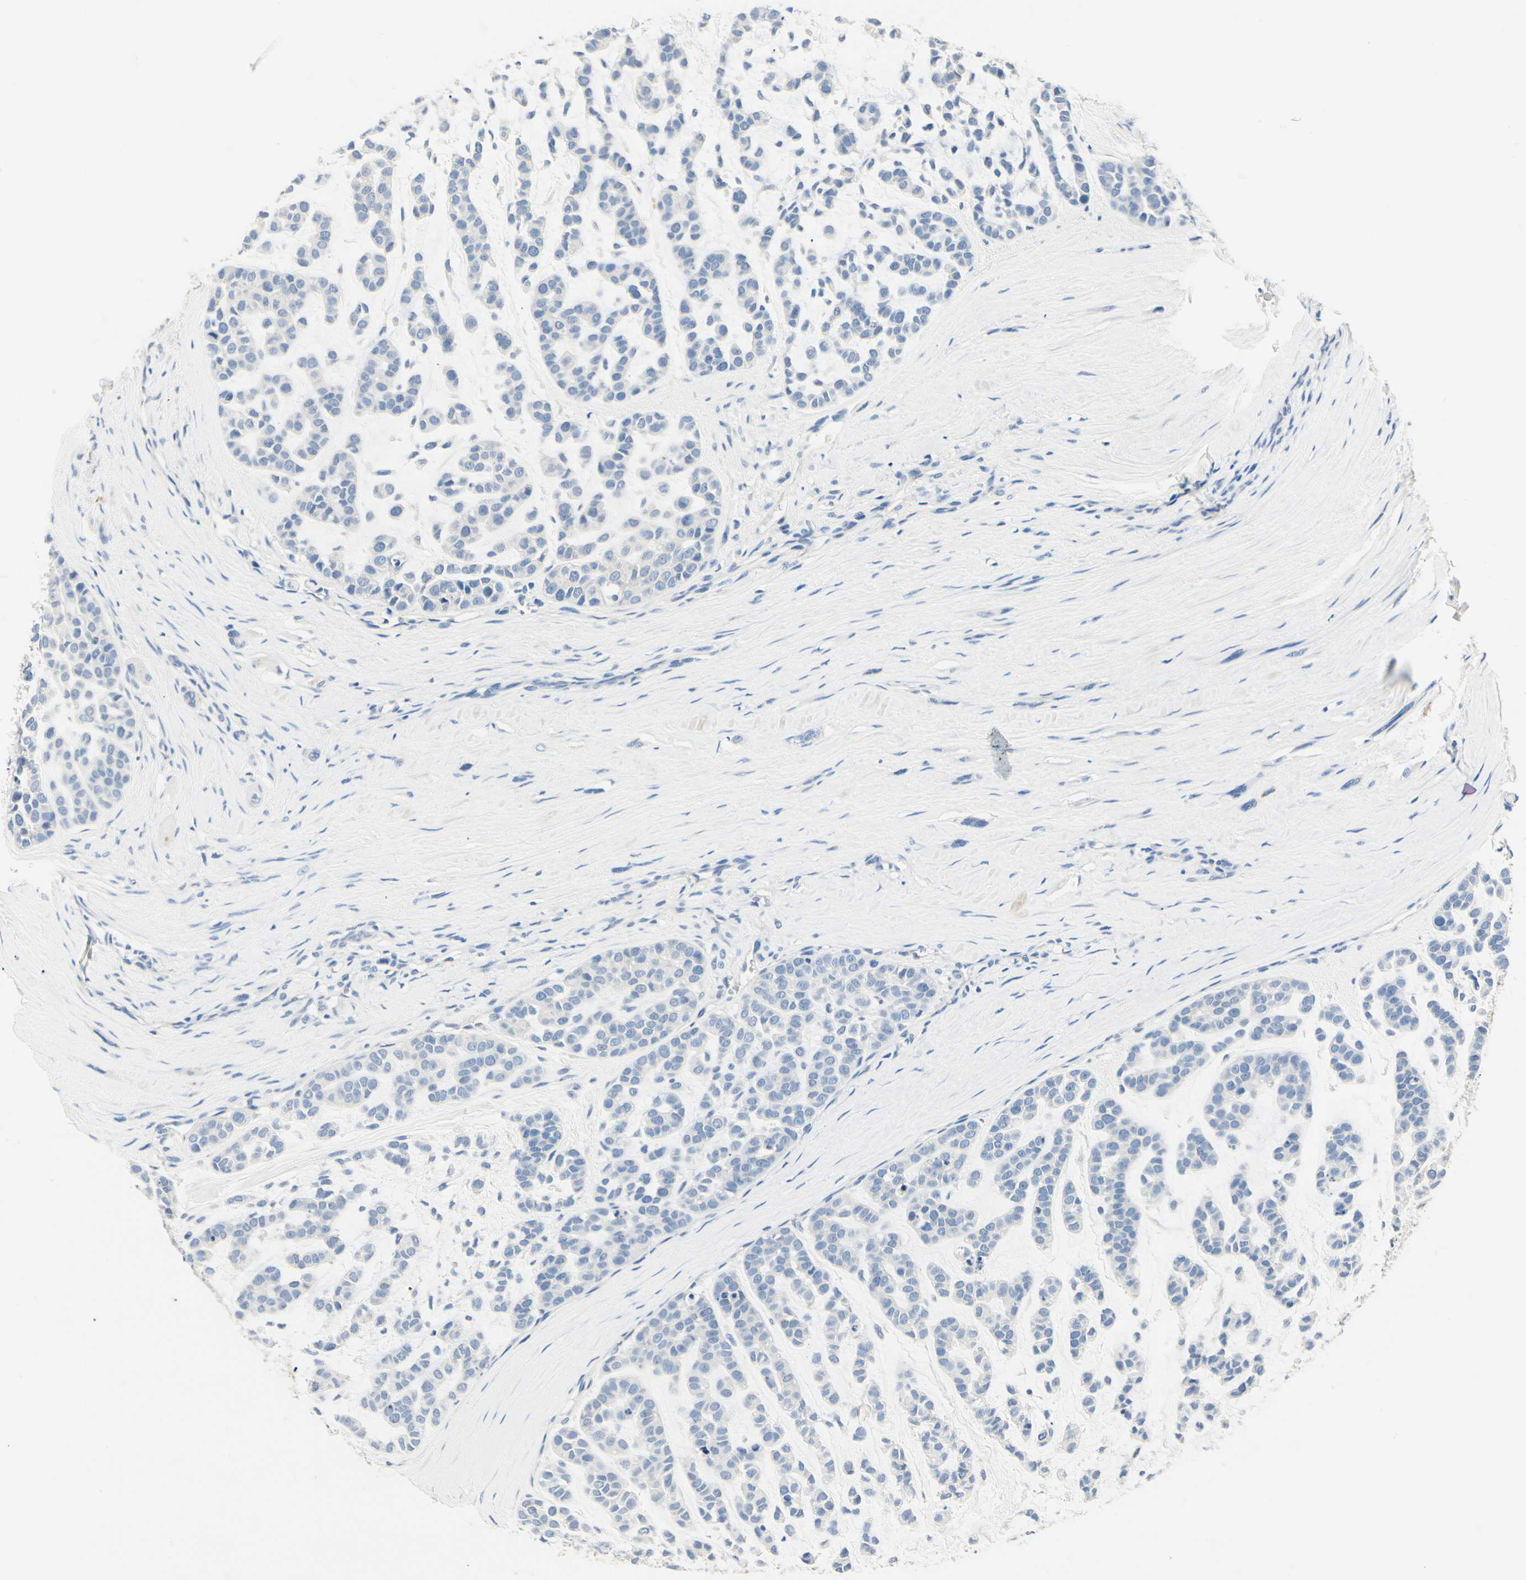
{"staining": {"intensity": "negative", "quantity": "none", "location": "none"}, "tissue": "head and neck cancer", "cell_type": "Tumor cells", "image_type": "cancer", "snomed": [{"axis": "morphology", "description": "Adenocarcinoma, NOS"}, {"axis": "morphology", "description": "Adenoma, NOS"}, {"axis": "topography", "description": "Head-Neck"}], "caption": "Histopathology image shows no significant protein staining in tumor cells of head and neck cancer.", "gene": "TGFBR3", "patient": {"sex": "female", "age": 55}}